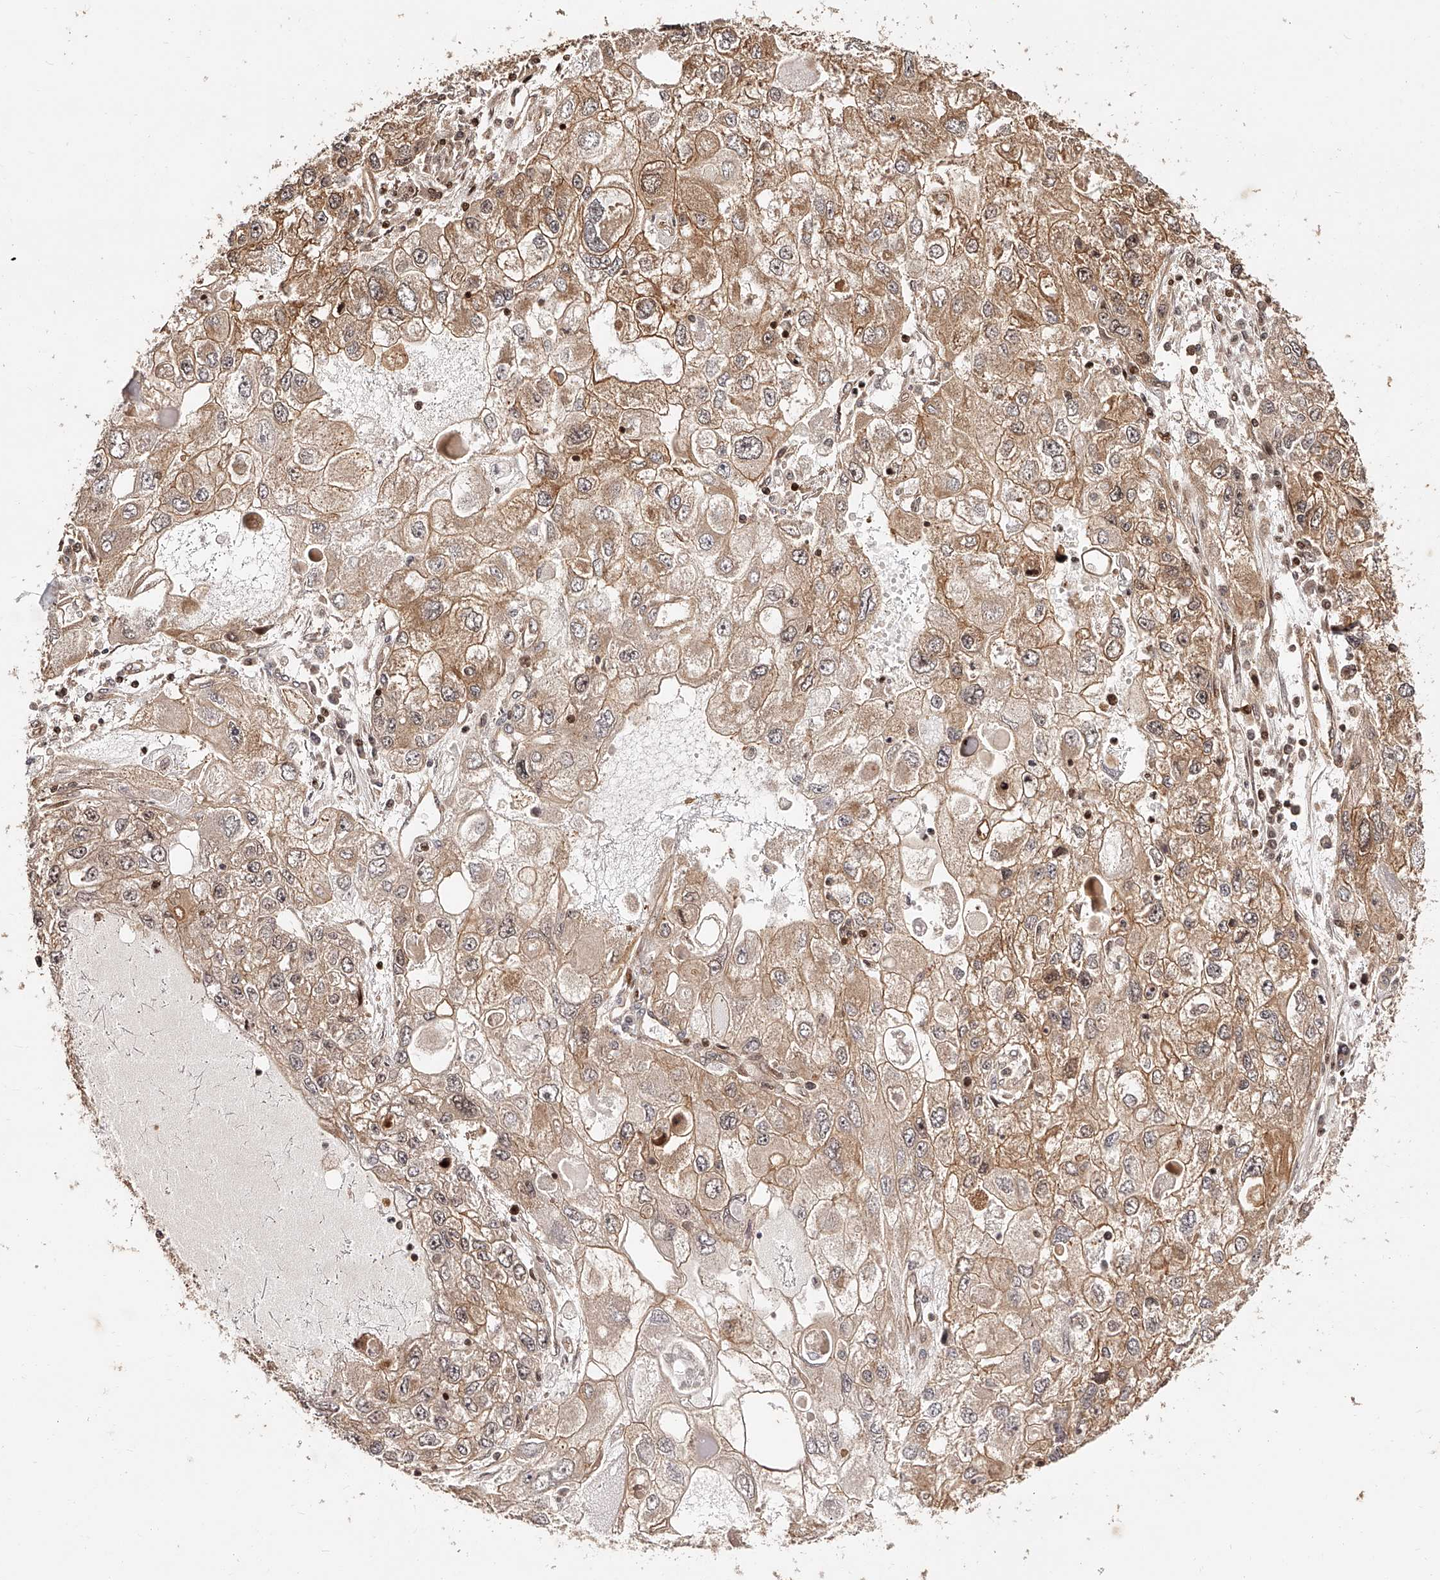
{"staining": {"intensity": "moderate", "quantity": ">75%", "location": "cytoplasmic/membranous"}, "tissue": "endometrial cancer", "cell_type": "Tumor cells", "image_type": "cancer", "snomed": [{"axis": "morphology", "description": "Adenocarcinoma, NOS"}, {"axis": "topography", "description": "Endometrium"}], "caption": "Moderate cytoplasmic/membranous expression for a protein is seen in approximately >75% of tumor cells of adenocarcinoma (endometrial) using IHC.", "gene": "PFDN2", "patient": {"sex": "female", "age": 49}}